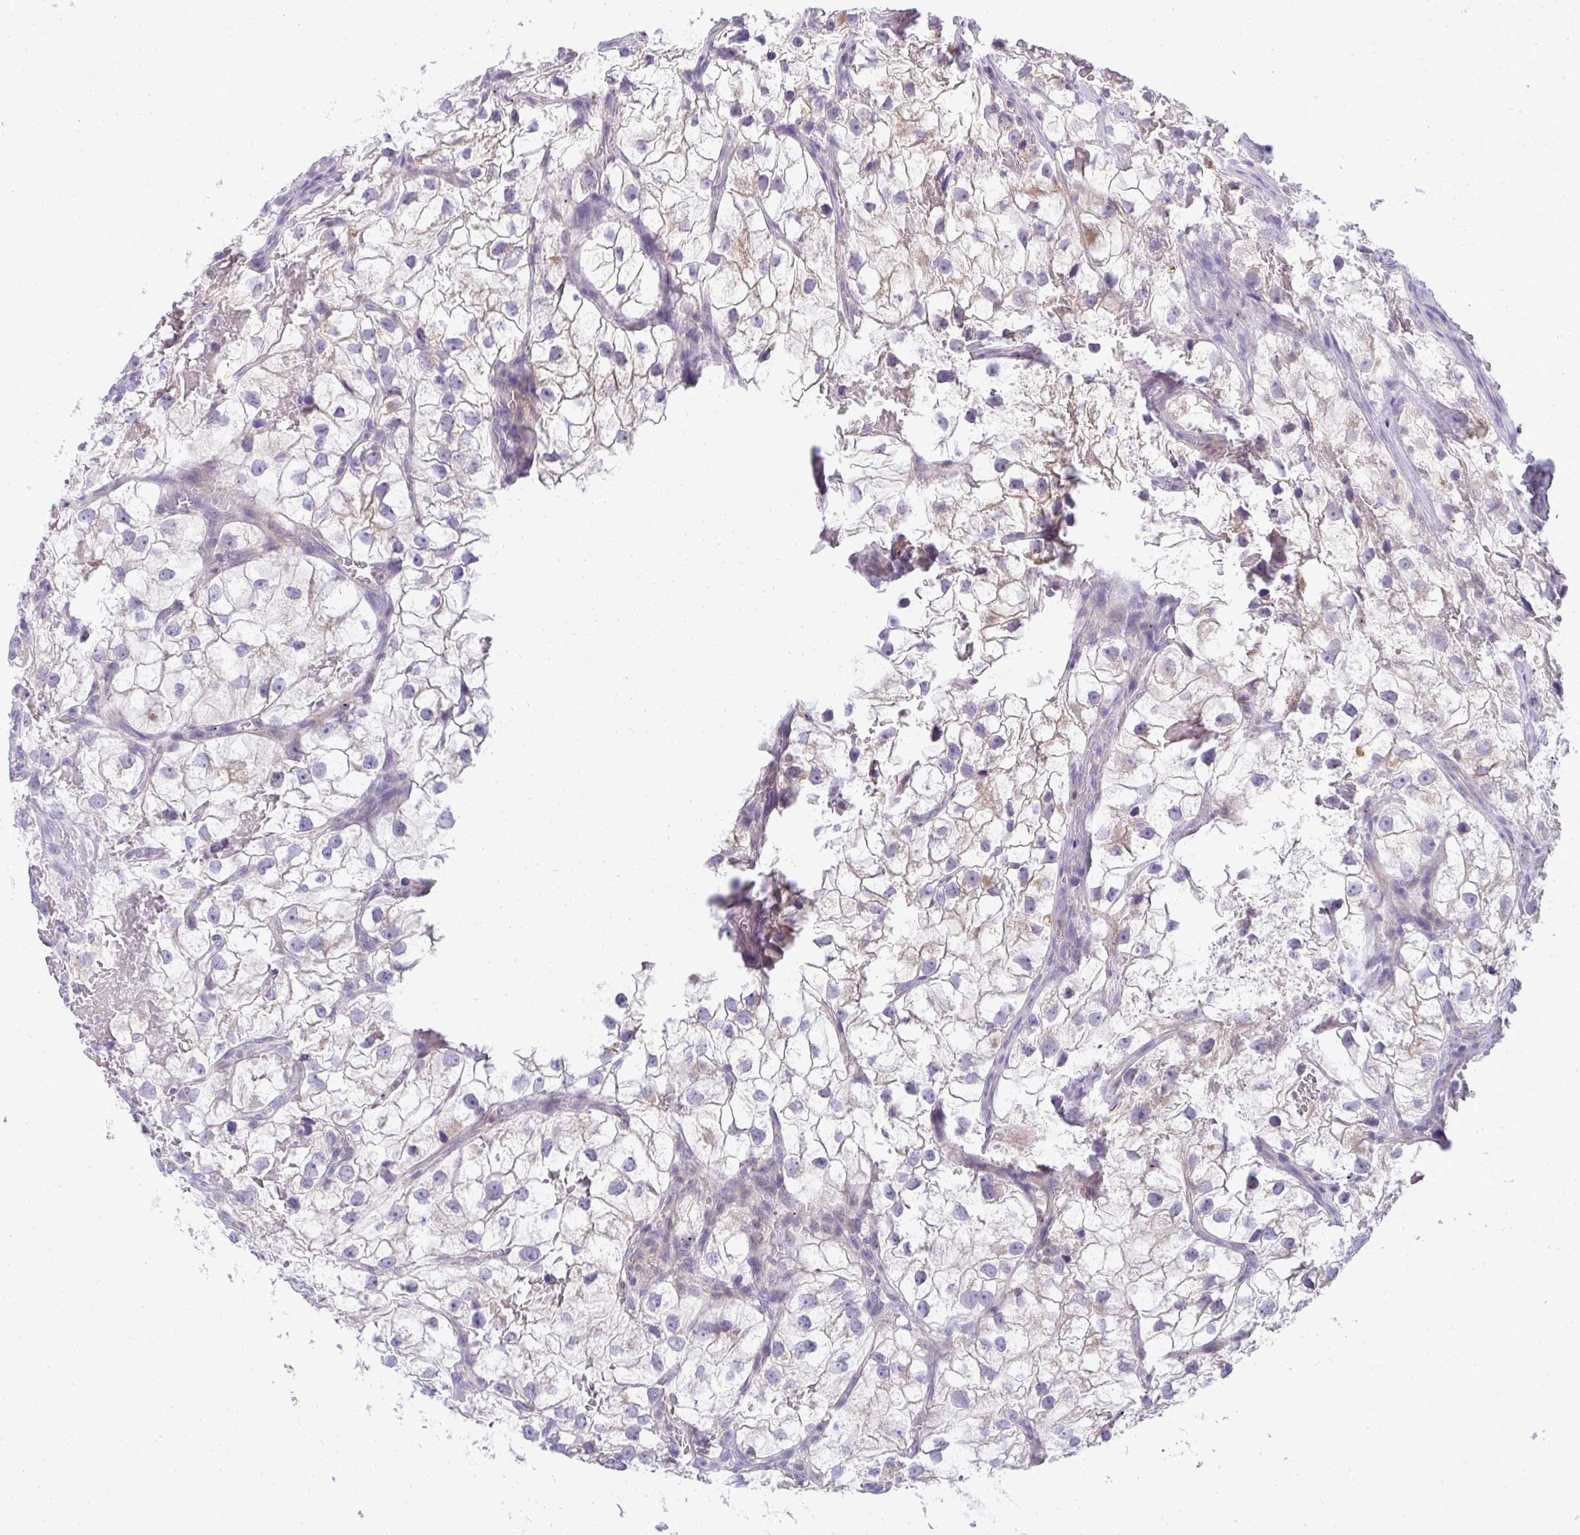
{"staining": {"intensity": "weak", "quantity": "<25%", "location": "cytoplasmic/membranous"}, "tissue": "renal cancer", "cell_type": "Tumor cells", "image_type": "cancer", "snomed": [{"axis": "morphology", "description": "Adenocarcinoma, NOS"}, {"axis": "topography", "description": "Kidney"}], "caption": "Tumor cells are negative for brown protein staining in adenocarcinoma (renal).", "gene": "VPS4B", "patient": {"sex": "male", "age": 59}}